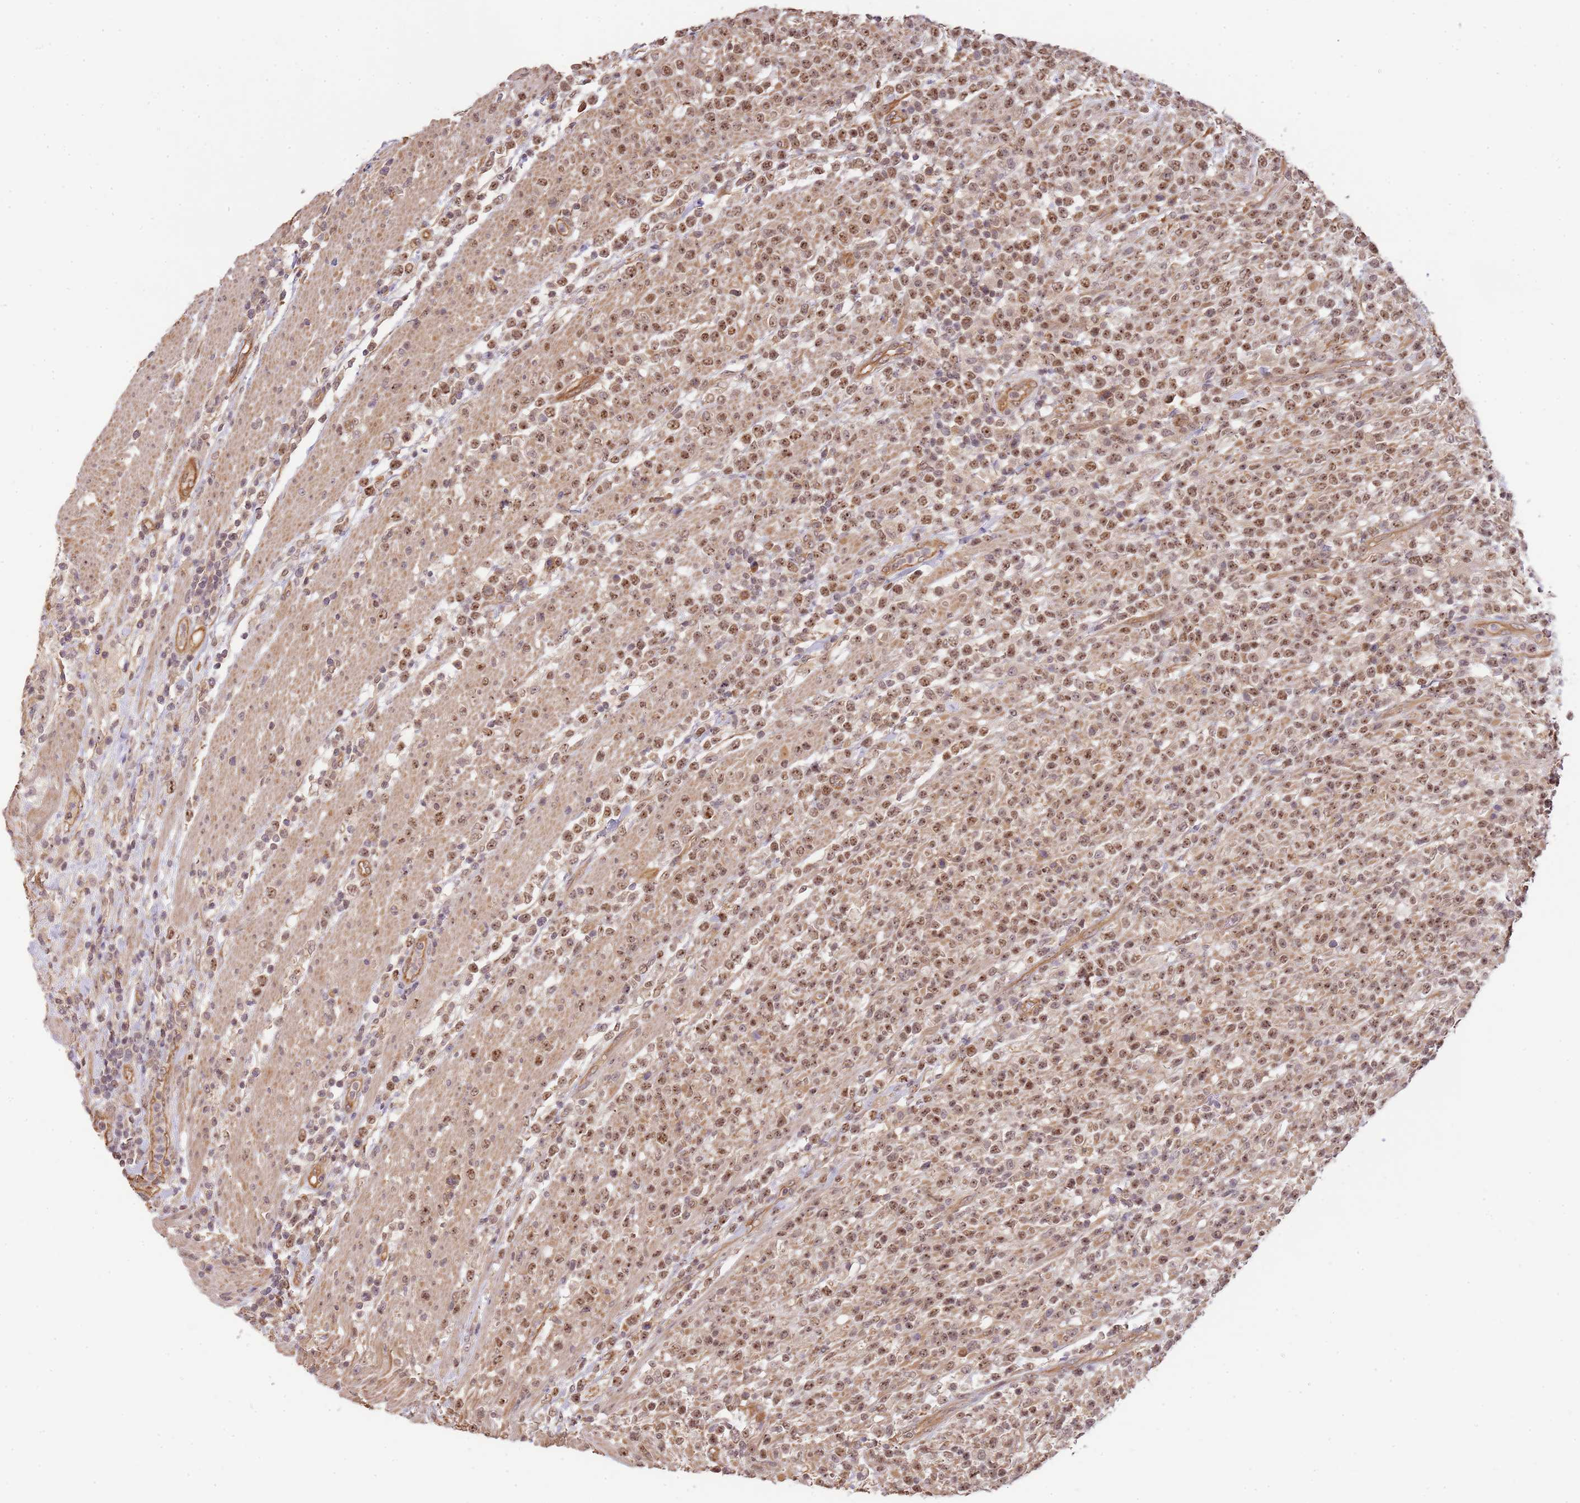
{"staining": {"intensity": "moderate", "quantity": ">75%", "location": "nuclear"}, "tissue": "lymphoma", "cell_type": "Tumor cells", "image_type": "cancer", "snomed": [{"axis": "morphology", "description": "Malignant lymphoma, non-Hodgkin's type, High grade"}, {"axis": "topography", "description": "Colon"}], "caption": "High-magnification brightfield microscopy of lymphoma stained with DAB (3,3'-diaminobenzidine) (brown) and counterstained with hematoxylin (blue). tumor cells exhibit moderate nuclear expression is appreciated in approximately>75% of cells.", "gene": "SURF2", "patient": {"sex": "female", "age": 53}}